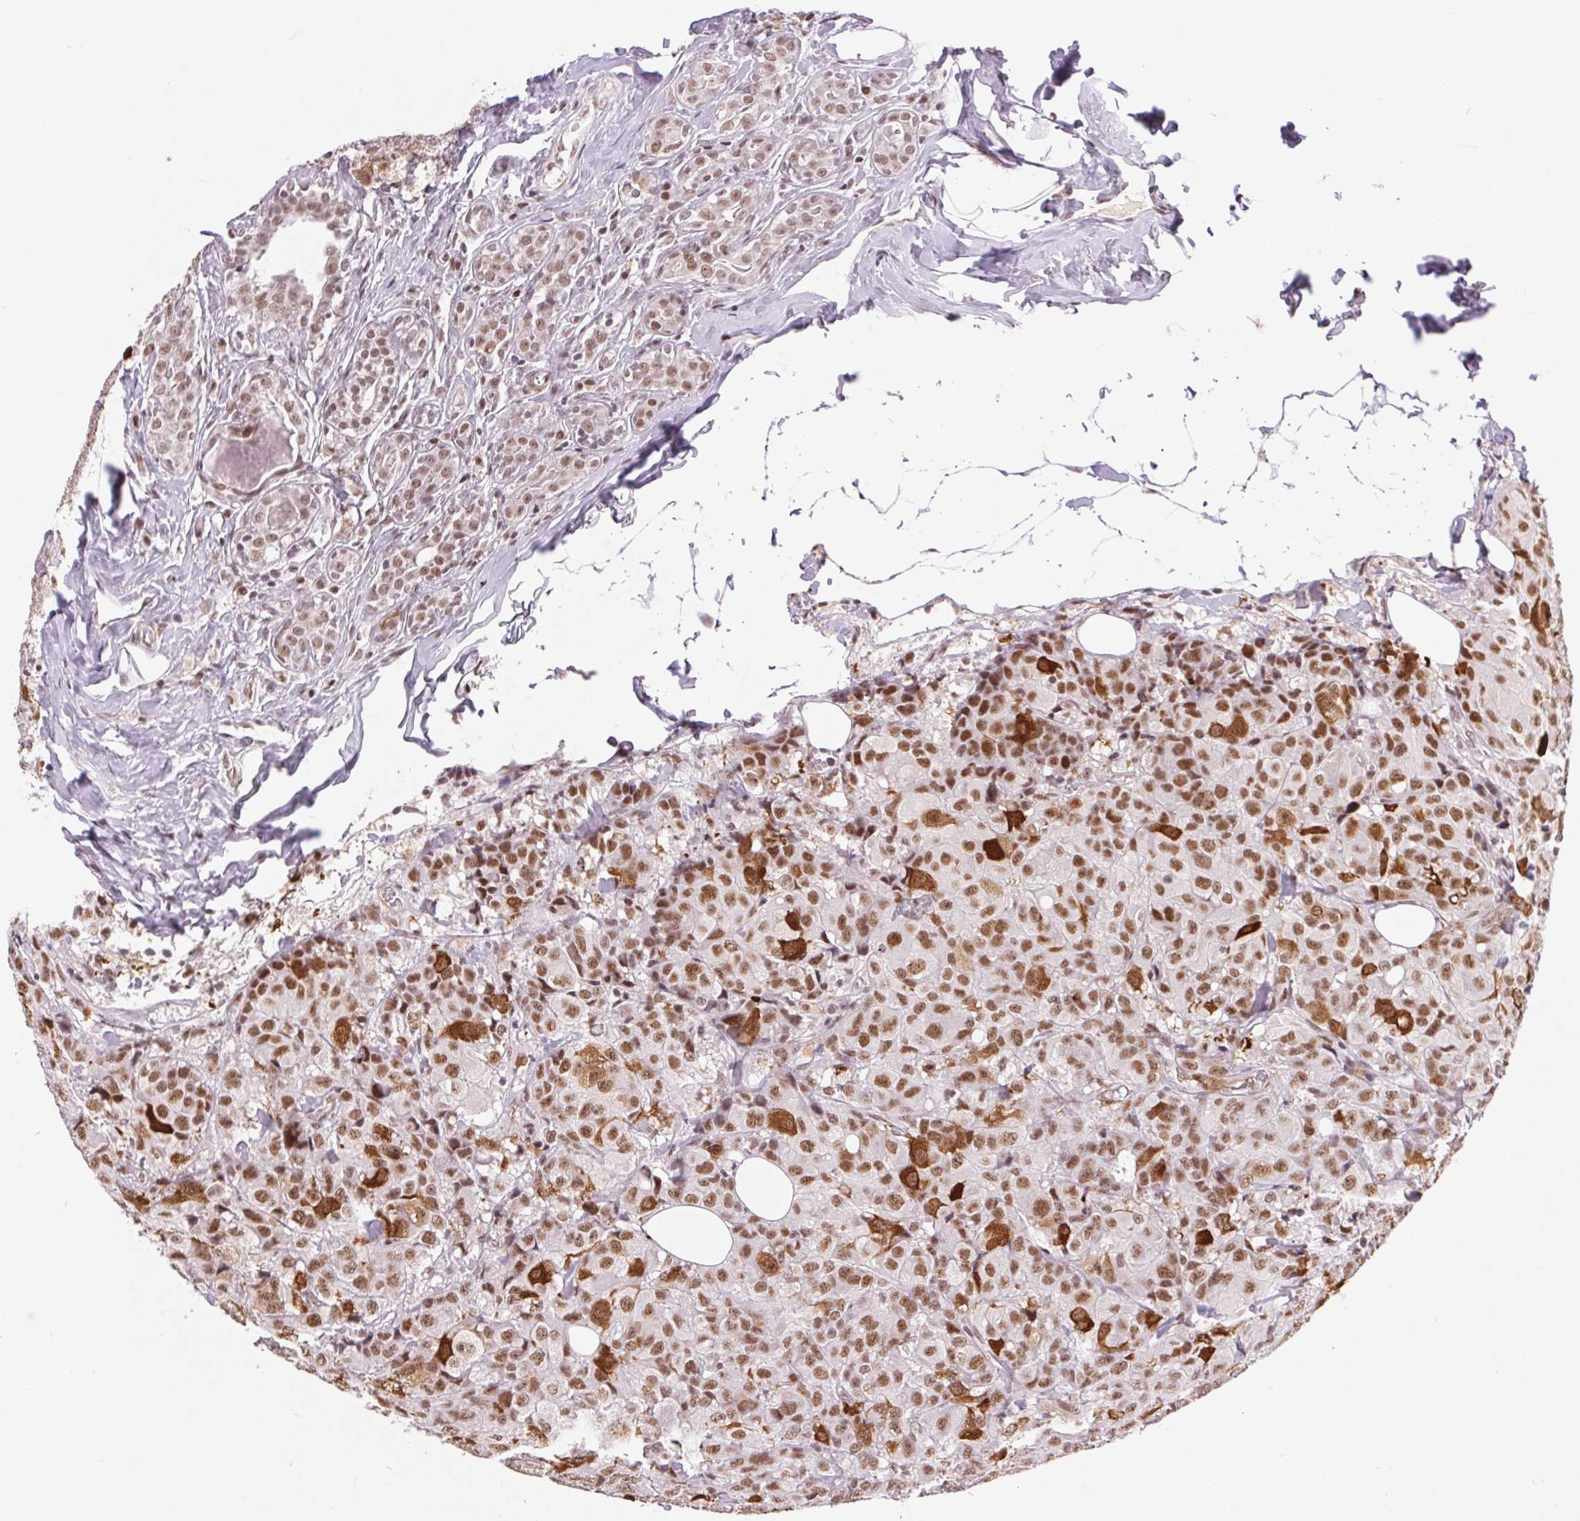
{"staining": {"intensity": "strong", "quantity": ">75%", "location": "cytoplasmic/membranous,nuclear"}, "tissue": "breast cancer", "cell_type": "Tumor cells", "image_type": "cancer", "snomed": [{"axis": "morphology", "description": "Duct carcinoma"}, {"axis": "topography", "description": "Breast"}], "caption": "Protein positivity by immunohistochemistry shows strong cytoplasmic/membranous and nuclear expression in approximately >75% of tumor cells in intraductal carcinoma (breast).", "gene": "CD2BP2", "patient": {"sex": "female", "age": 43}}